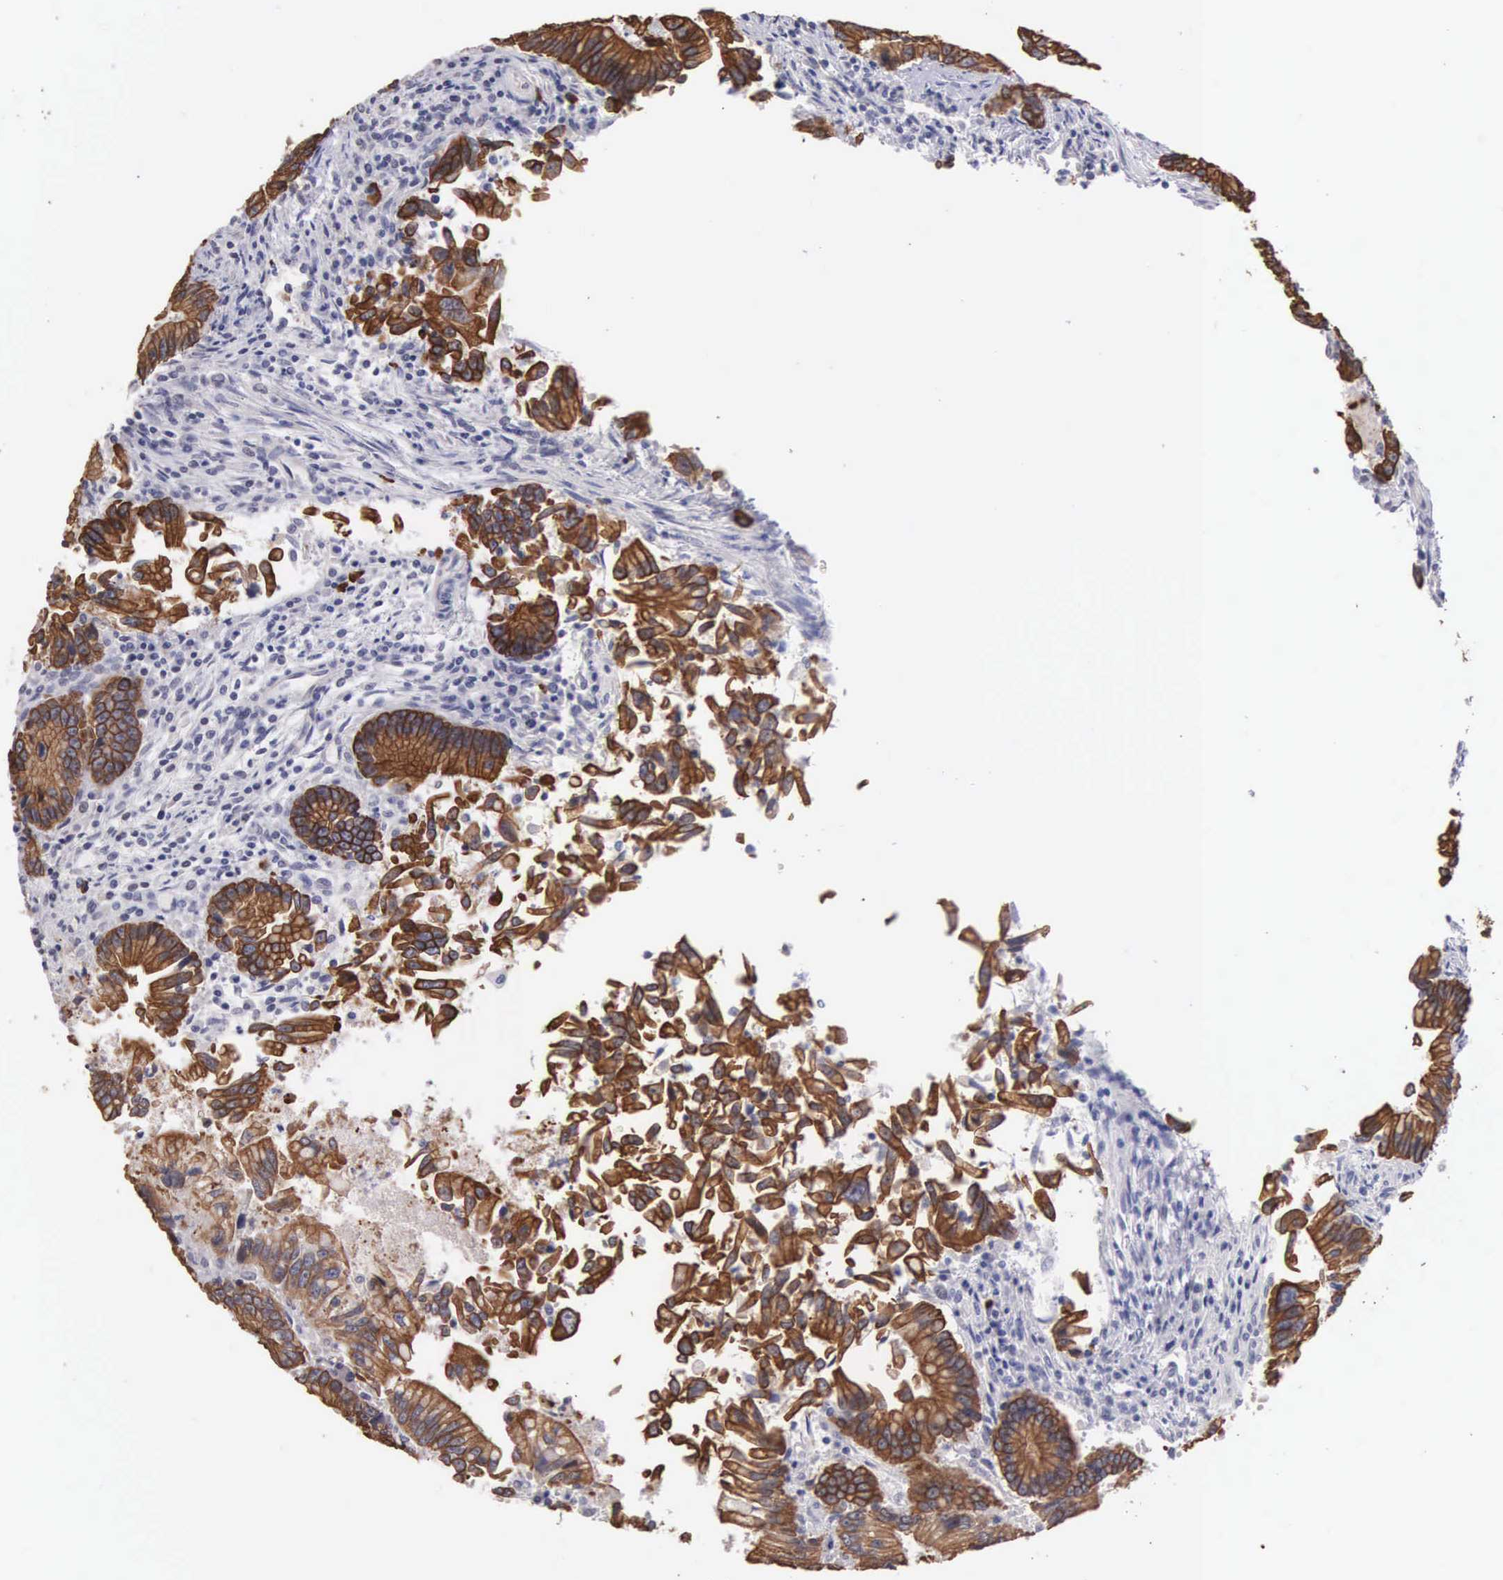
{"staining": {"intensity": "moderate", "quantity": ">75%", "location": "cytoplasmic/membranous"}, "tissue": "colorectal cancer", "cell_type": "Tumor cells", "image_type": "cancer", "snomed": [{"axis": "morphology", "description": "Adenocarcinoma, NOS"}, {"axis": "topography", "description": "Rectum"}], "caption": "IHC image of neoplastic tissue: colorectal cancer stained using IHC exhibits medium levels of moderate protein expression localized specifically in the cytoplasmic/membranous of tumor cells, appearing as a cytoplasmic/membranous brown color.", "gene": "PIR", "patient": {"sex": "female", "age": 81}}